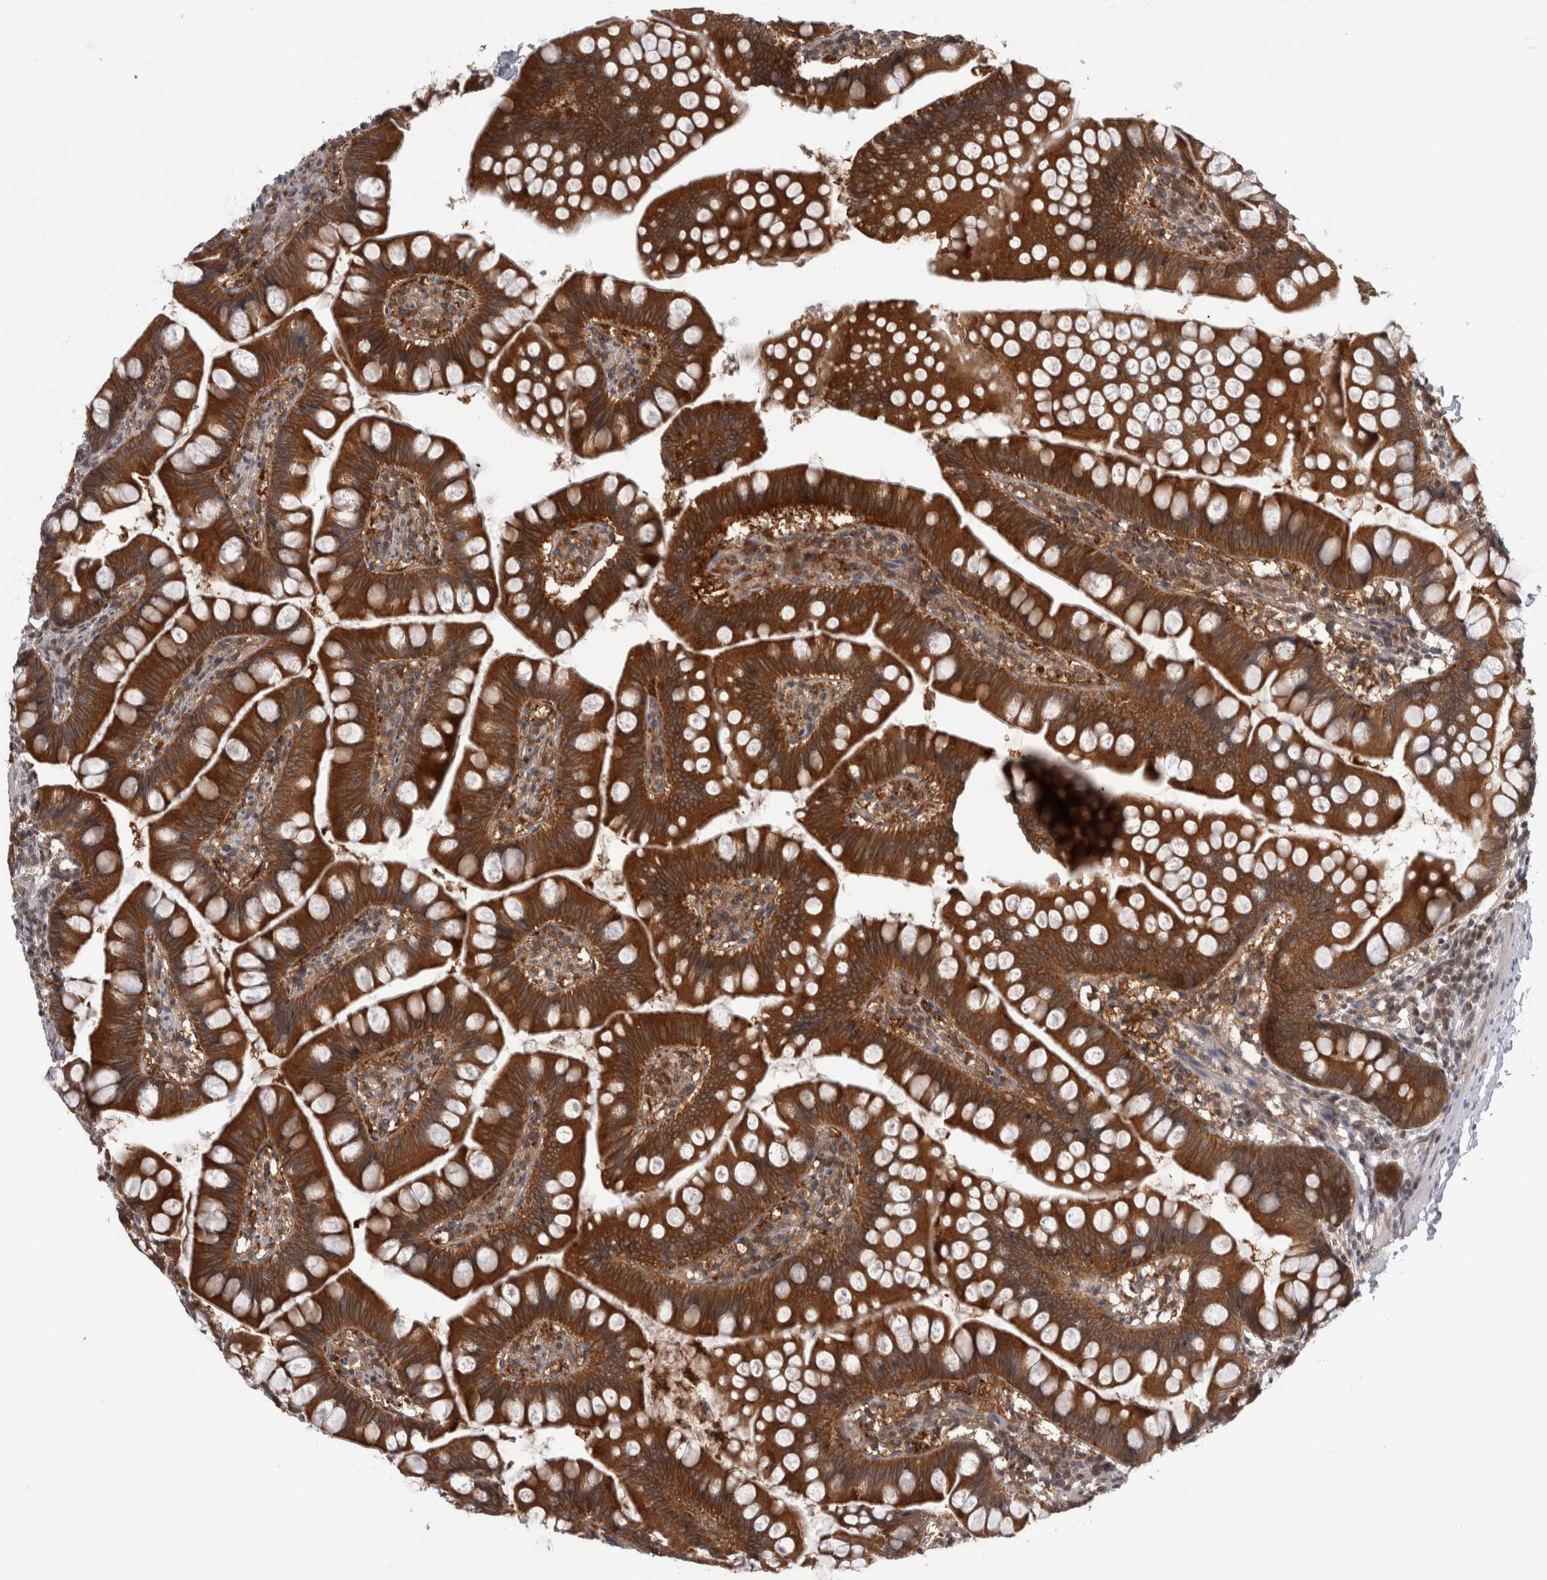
{"staining": {"intensity": "strong", "quantity": ">75%", "location": "cytoplasmic/membranous"}, "tissue": "small intestine", "cell_type": "Glandular cells", "image_type": "normal", "snomed": [{"axis": "morphology", "description": "Normal tissue, NOS"}, {"axis": "topography", "description": "Small intestine"}], "caption": "DAB (3,3'-diaminobenzidine) immunohistochemical staining of normal human small intestine shows strong cytoplasmic/membranous protein positivity in approximately >75% of glandular cells.", "gene": "PSMB2", "patient": {"sex": "male", "age": 7}}